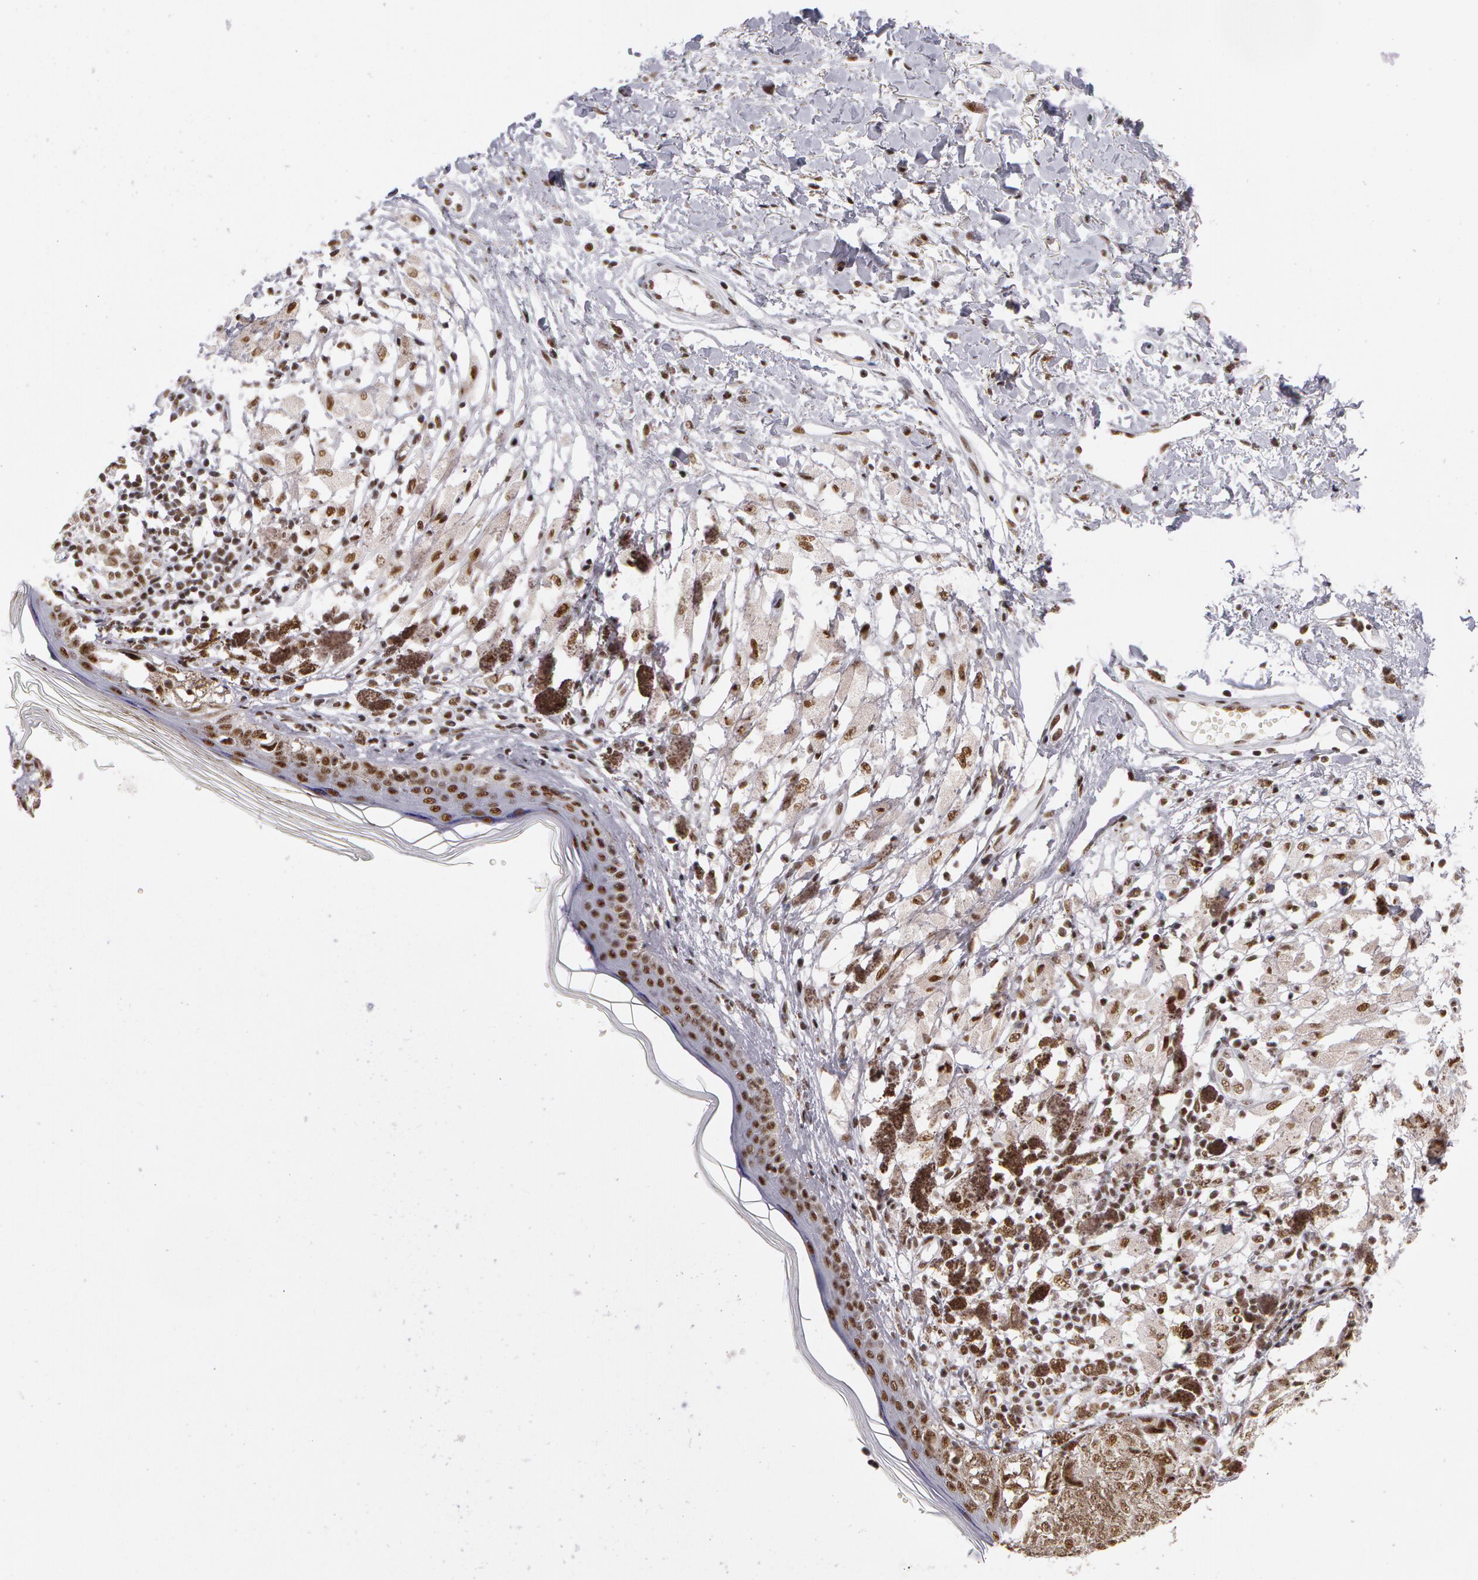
{"staining": {"intensity": "moderate", "quantity": ">75%", "location": "nuclear"}, "tissue": "melanoma", "cell_type": "Tumor cells", "image_type": "cancer", "snomed": [{"axis": "morphology", "description": "Malignant melanoma, NOS"}, {"axis": "topography", "description": "Skin"}], "caption": "Melanoma tissue shows moderate nuclear expression in about >75% of tumor cells", "gene": "PNN", "patient": {"sex": "male", "age": 88}}